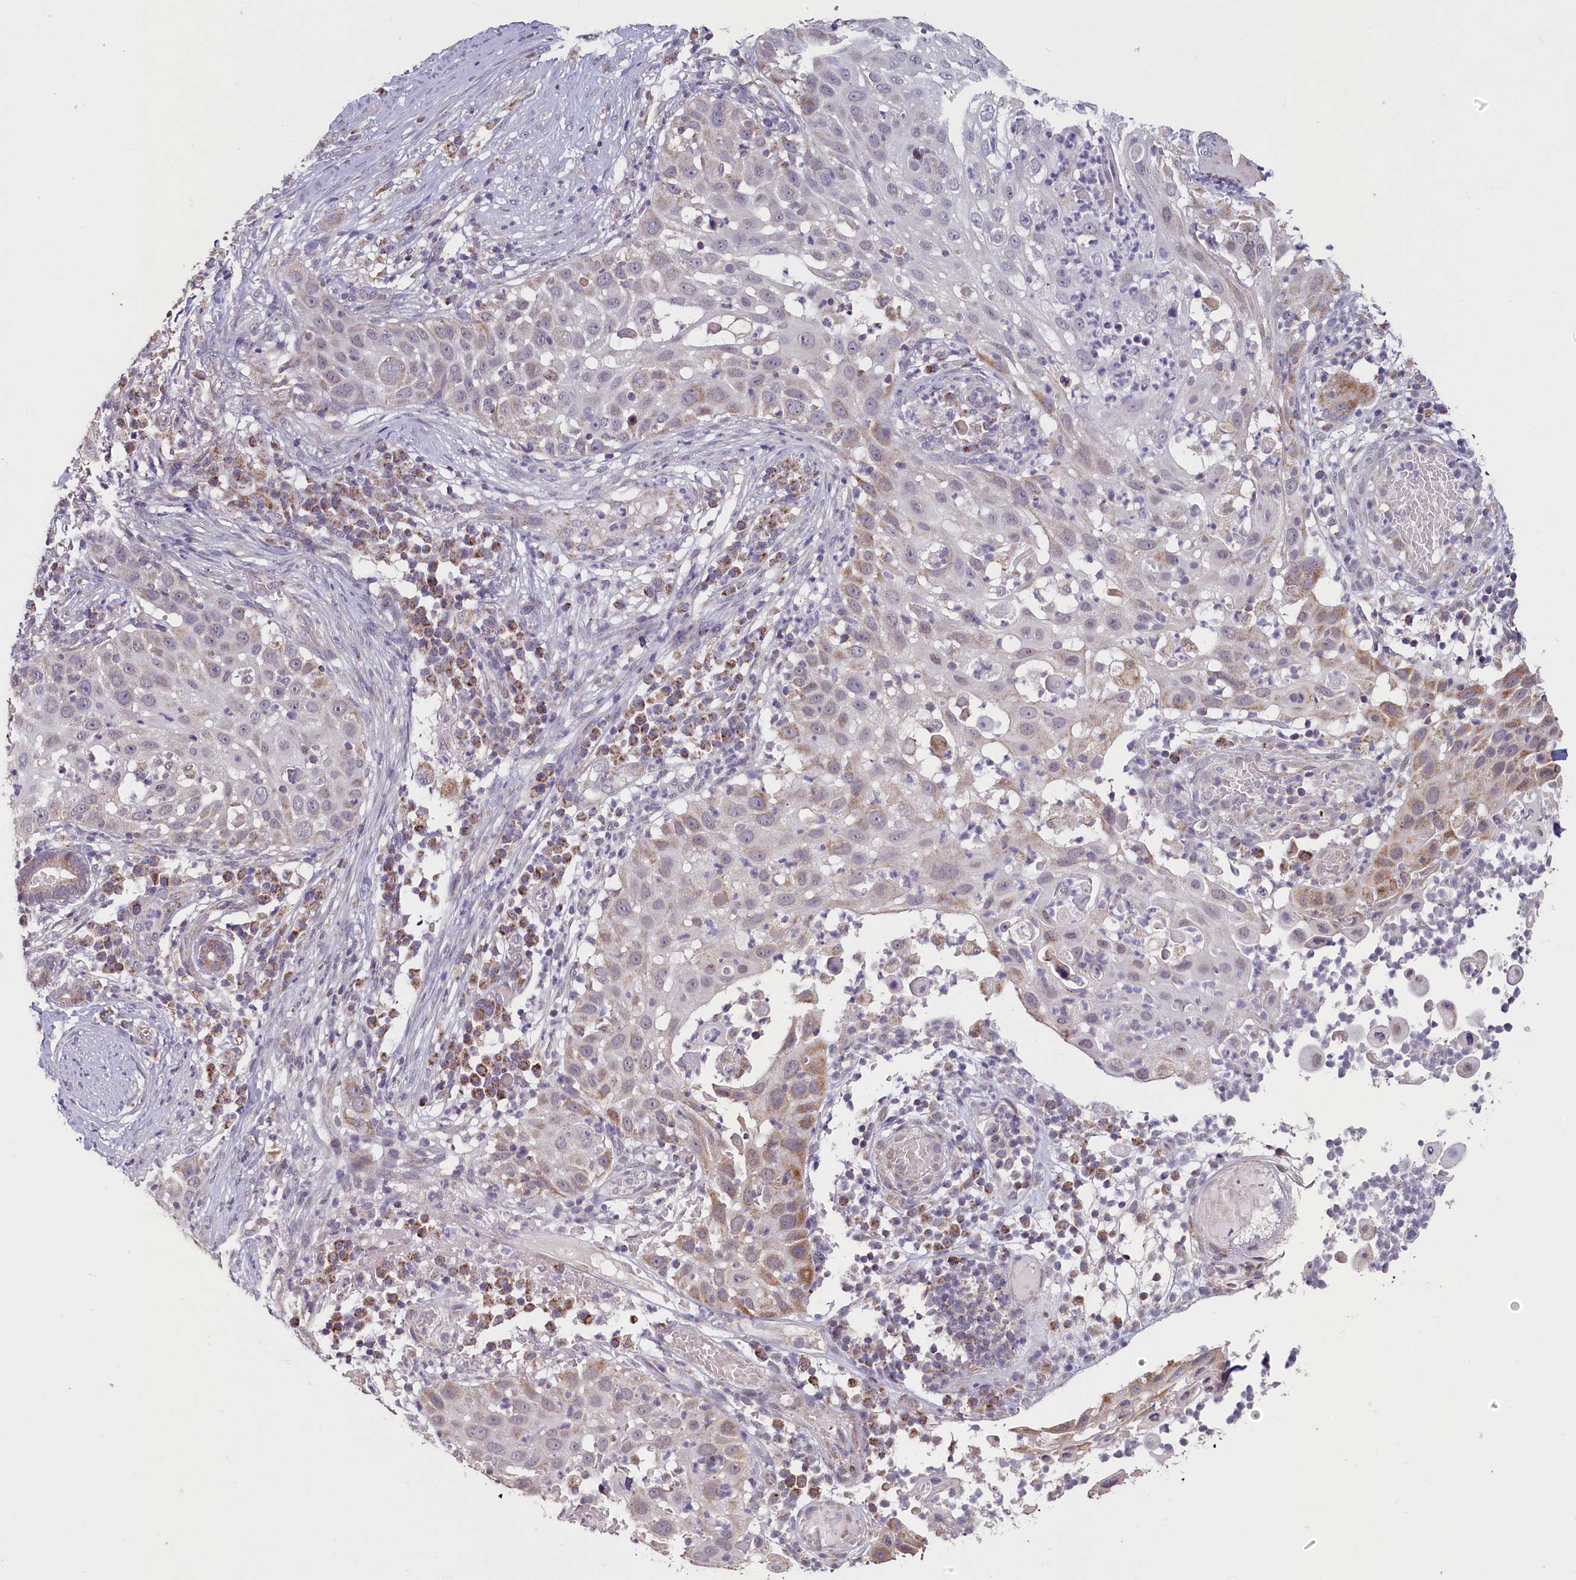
{"staining": {"intensity": "moderate", "quantity": "<25%", "location": "cytoplasmic/membranous"}, "tissue": "skin cancer", "cell_type": "Tumor cells", "image_type": "cancer", "snomed": [{"axis": "morphology", "description": "Squamous cell carcinoma, NOS"}, {"axis": "topography", "description": "Skin"}], "caption": "DAB immunohistochemical staining of squamous cell carcinoma (skin) shows moderate cytoplasmic/membranous protein positivity in about <25% of tumor cells.", "gene": "PDE6D", "patient": {"sex": "female", "age": 44}}